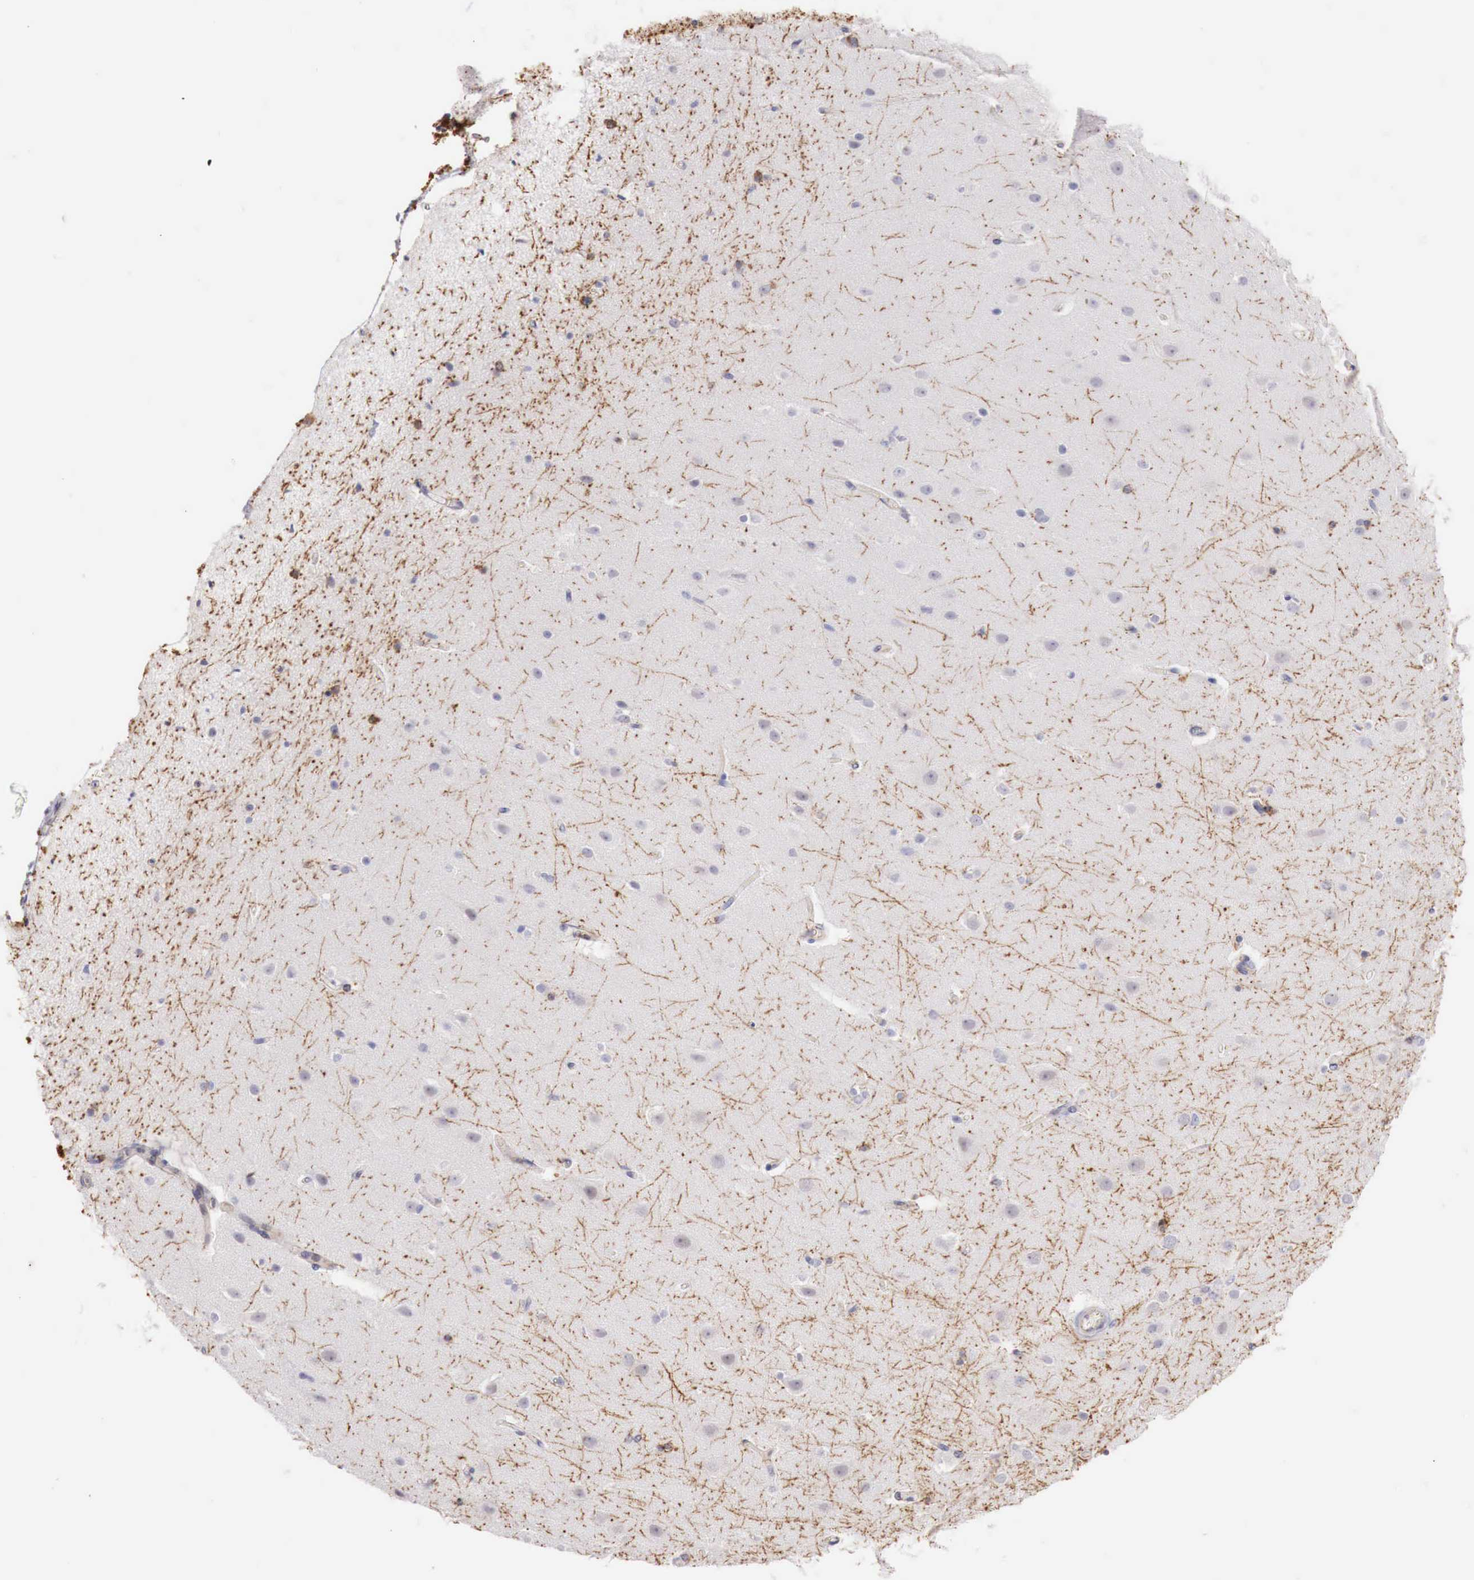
{"staining": {"intensity": "negative", "quantity": "none", "location": "none"}, "tissue": "caudate", "cell_type": "Glial cells", "image_type": "normal", "snomed": [{"axis": "morphology", "description": "Normal tissue, NOS"}, {"axis": "topography", "description": "Lateral ventricle wall"}], "caption": "Image shows no significant protein positivity in glial cells of unremarkable caudate. (Brightfield microscopy of DAB (3,3'-diaminobenzidine) immunohistochemistry (IHC) at high magnification).", "gene": "TRIM13", "patient": {"sex": "female", "age": 54}}